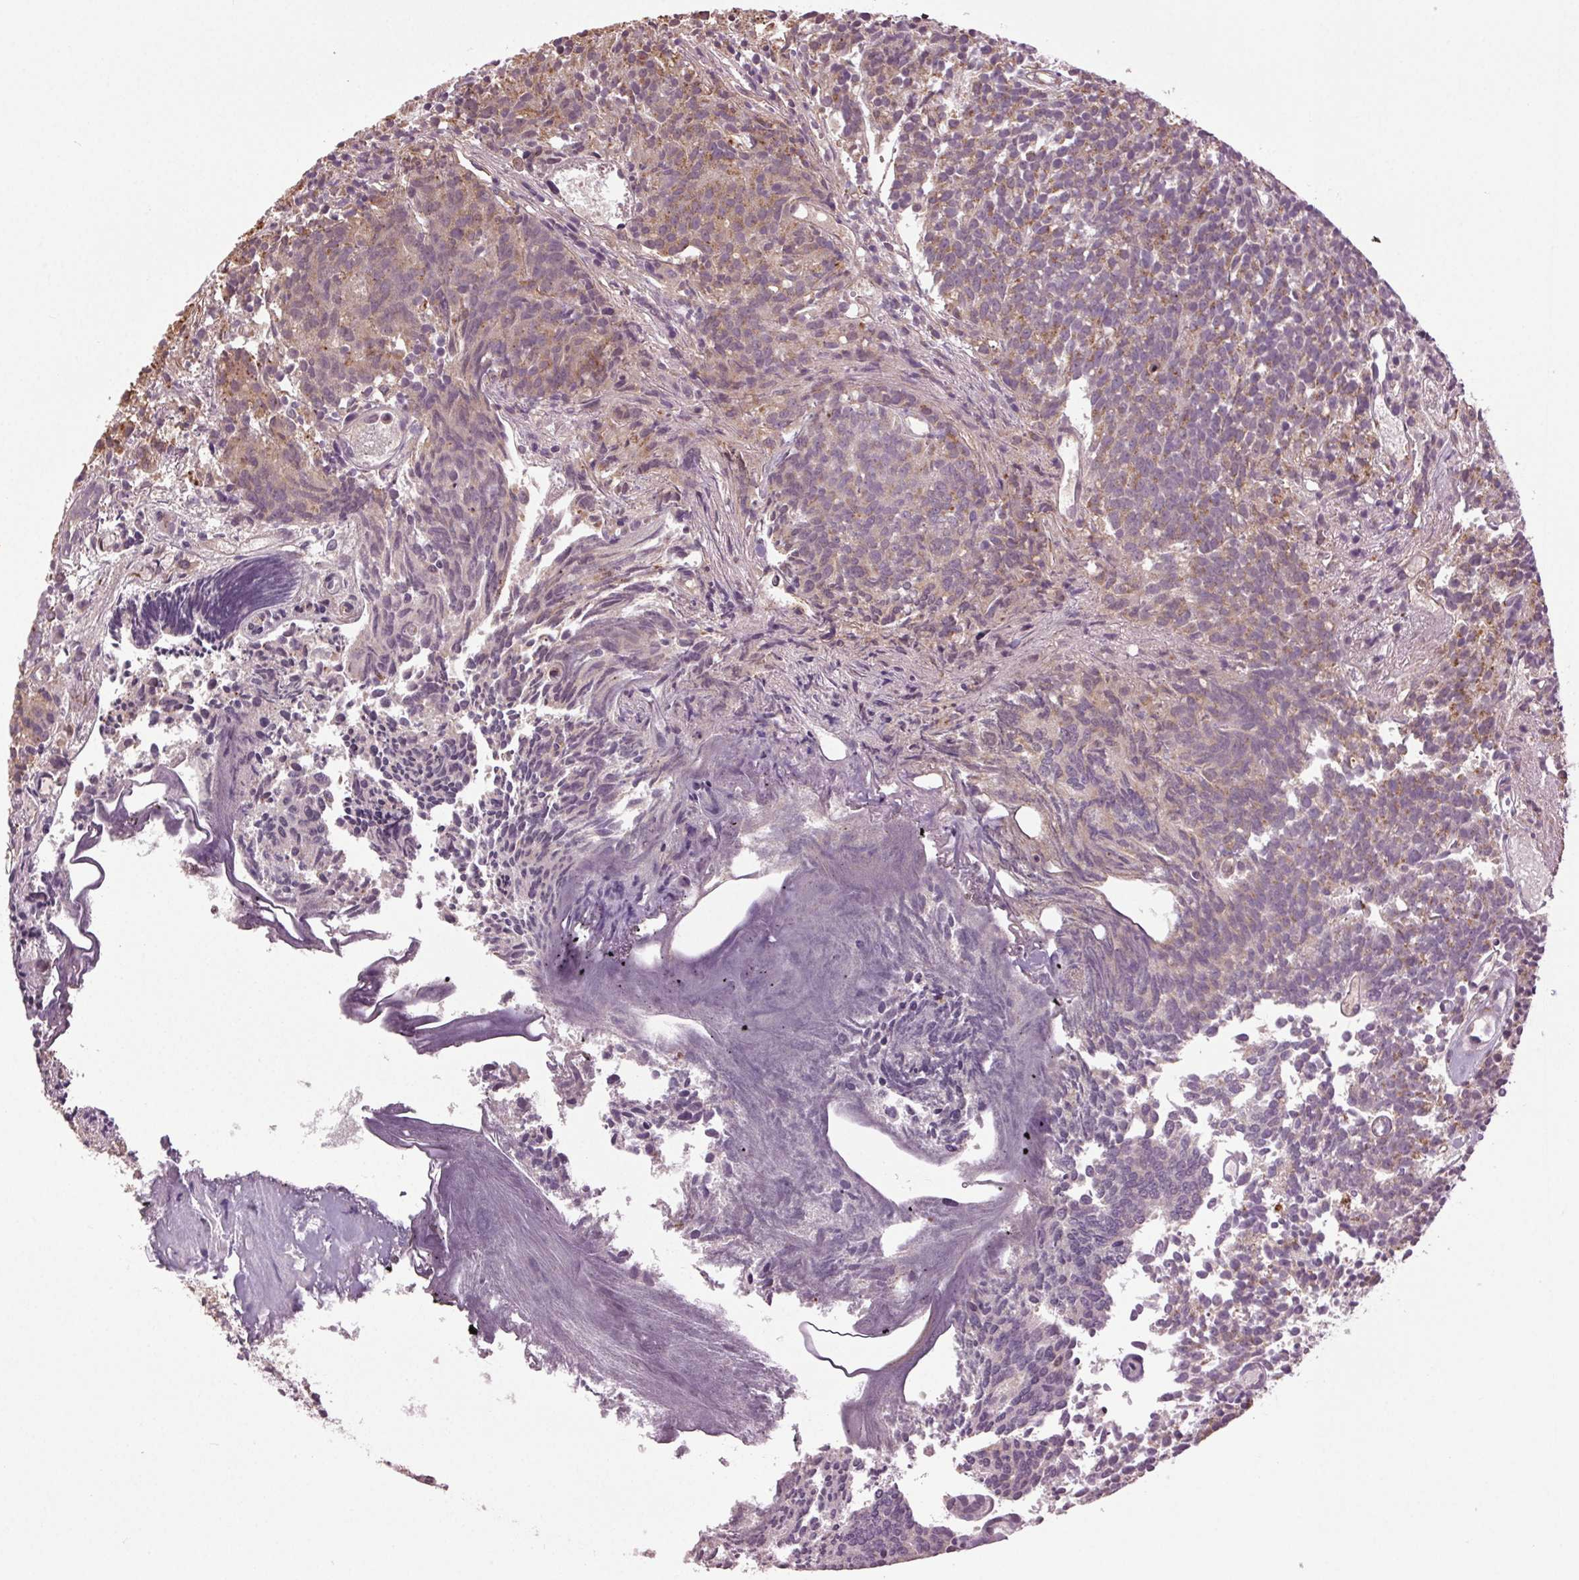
{"staining": {"intensity": "weak", "quantity": "25%-75%", "location": "cytoplasmic/membranous"}, "tissue": "prostate cancer", "cell_type": "Tumor cells", "image_type": "cancer", "snomed": [{"axis": "morphology", "description": "Adenocarcinoma, High grade"}, {"axis": "topography", "description": "Prostate"}], "caption": "Prostate high-grade adenocarcinoma stained with a brown dye demonstrates weak cytoplasmic/membranous positive positivity in about 25%-75% of tumor cells.", "gene": "BSDC1", "patient": {"sex": "male", "age": 58}}